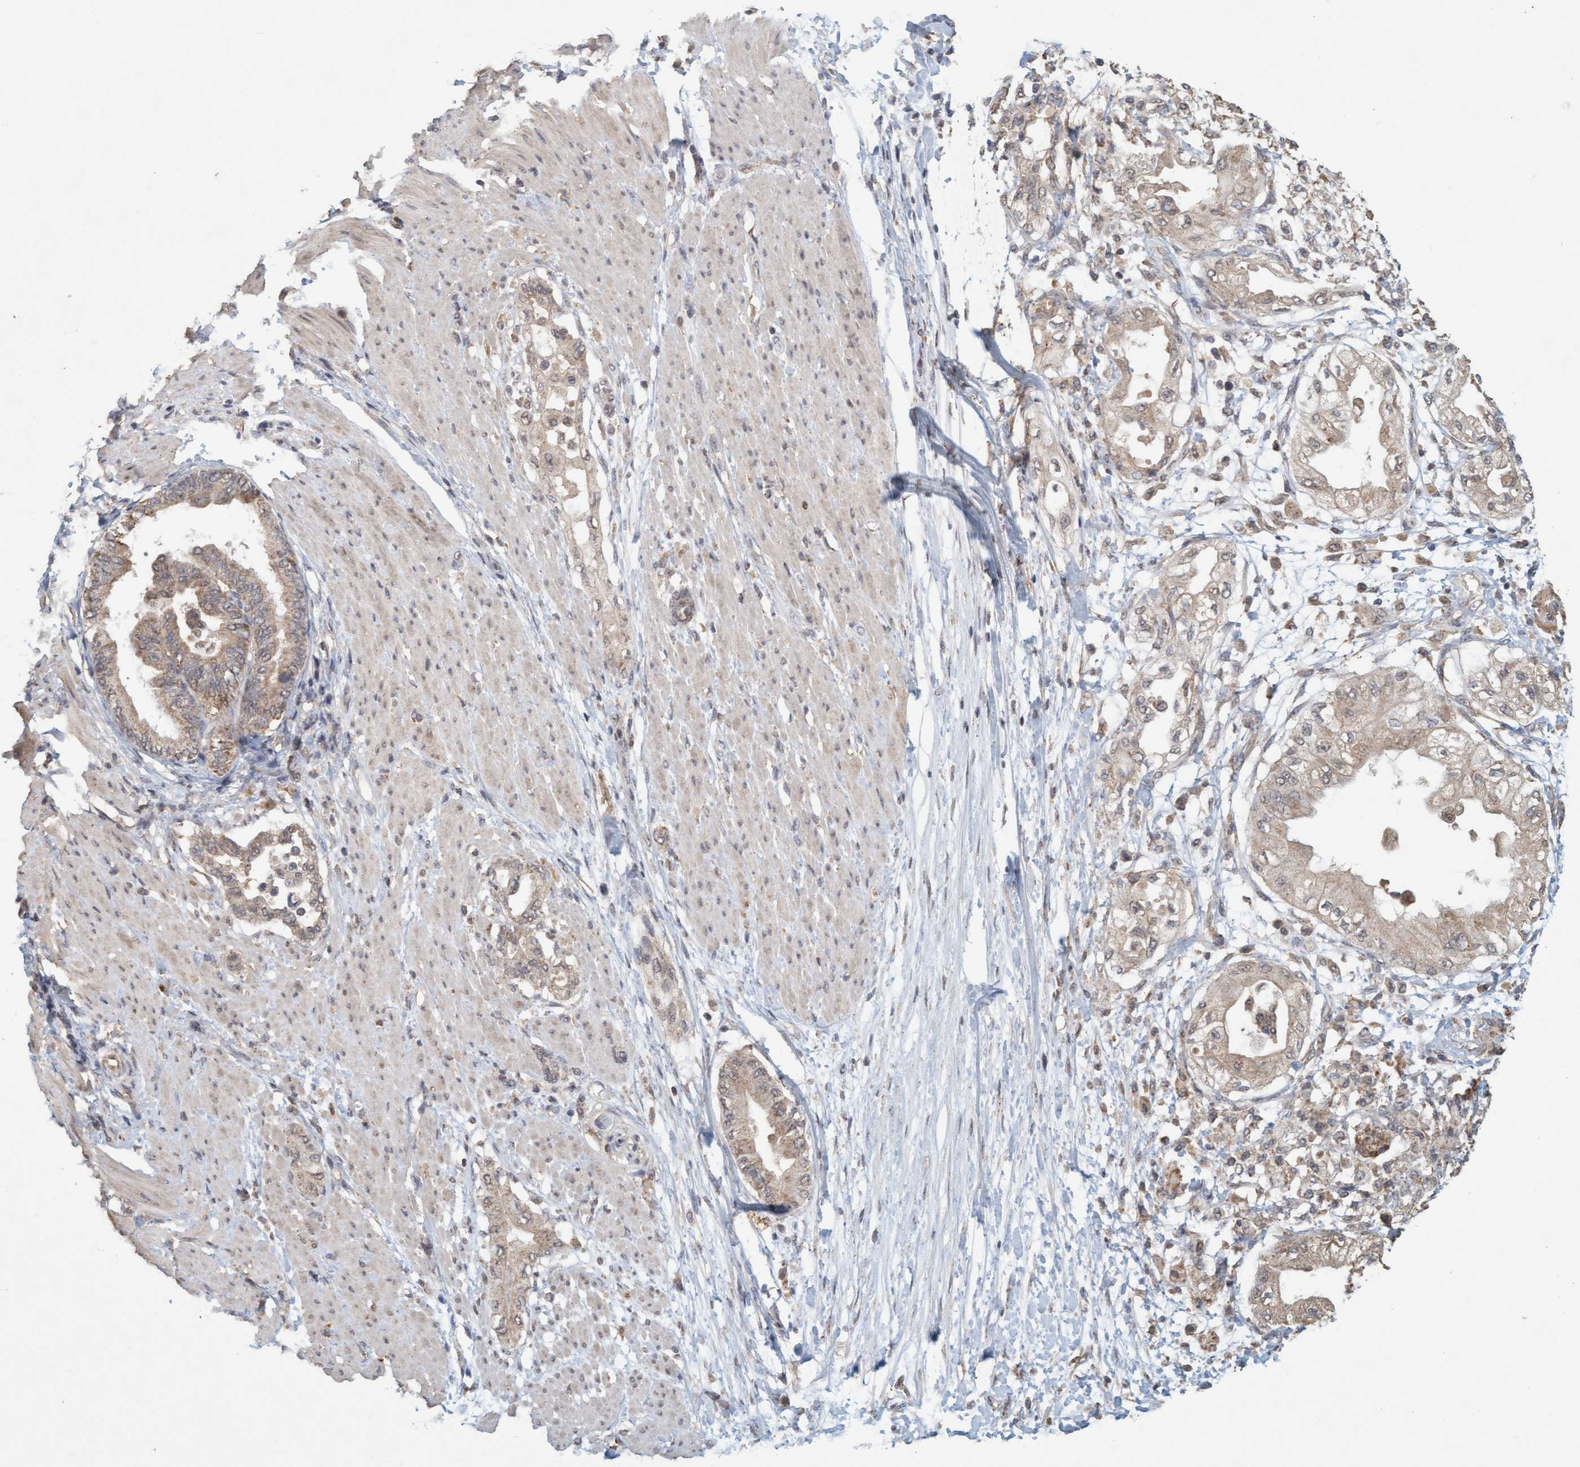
{"staining": {"intensity": "weak", "quantity": "25%-75%", "location": "cytoplasmic/membranous"}, "tissue": "adipose tissue", "cell_type": "Adipocytes", "image_type": "normal", "snomed": [{"axis": "morphology", "description": "Normal tissue, NOS"}, {"axis": "morphology", "description": "Adenocarcinoma, NOS"}, {"axis": "topography", "description": "Duodenum"}, {"axis": "topography", "description": "Peripheral nerve tissue"}], "caption": "DAB immunohistochemical staining of unremarkable adipose tissue reveals weak cytoplasmic/membranous protein staining in about 25%-75% of adipocytes. Using DAB (3,3'-diaminobenzidine) (brown) and hematoxylin (blue) stains, captured at high magnification using brightfield microscopy.", "gene": "VSIG8", "patient": {"sex": "female", "age": 60}}